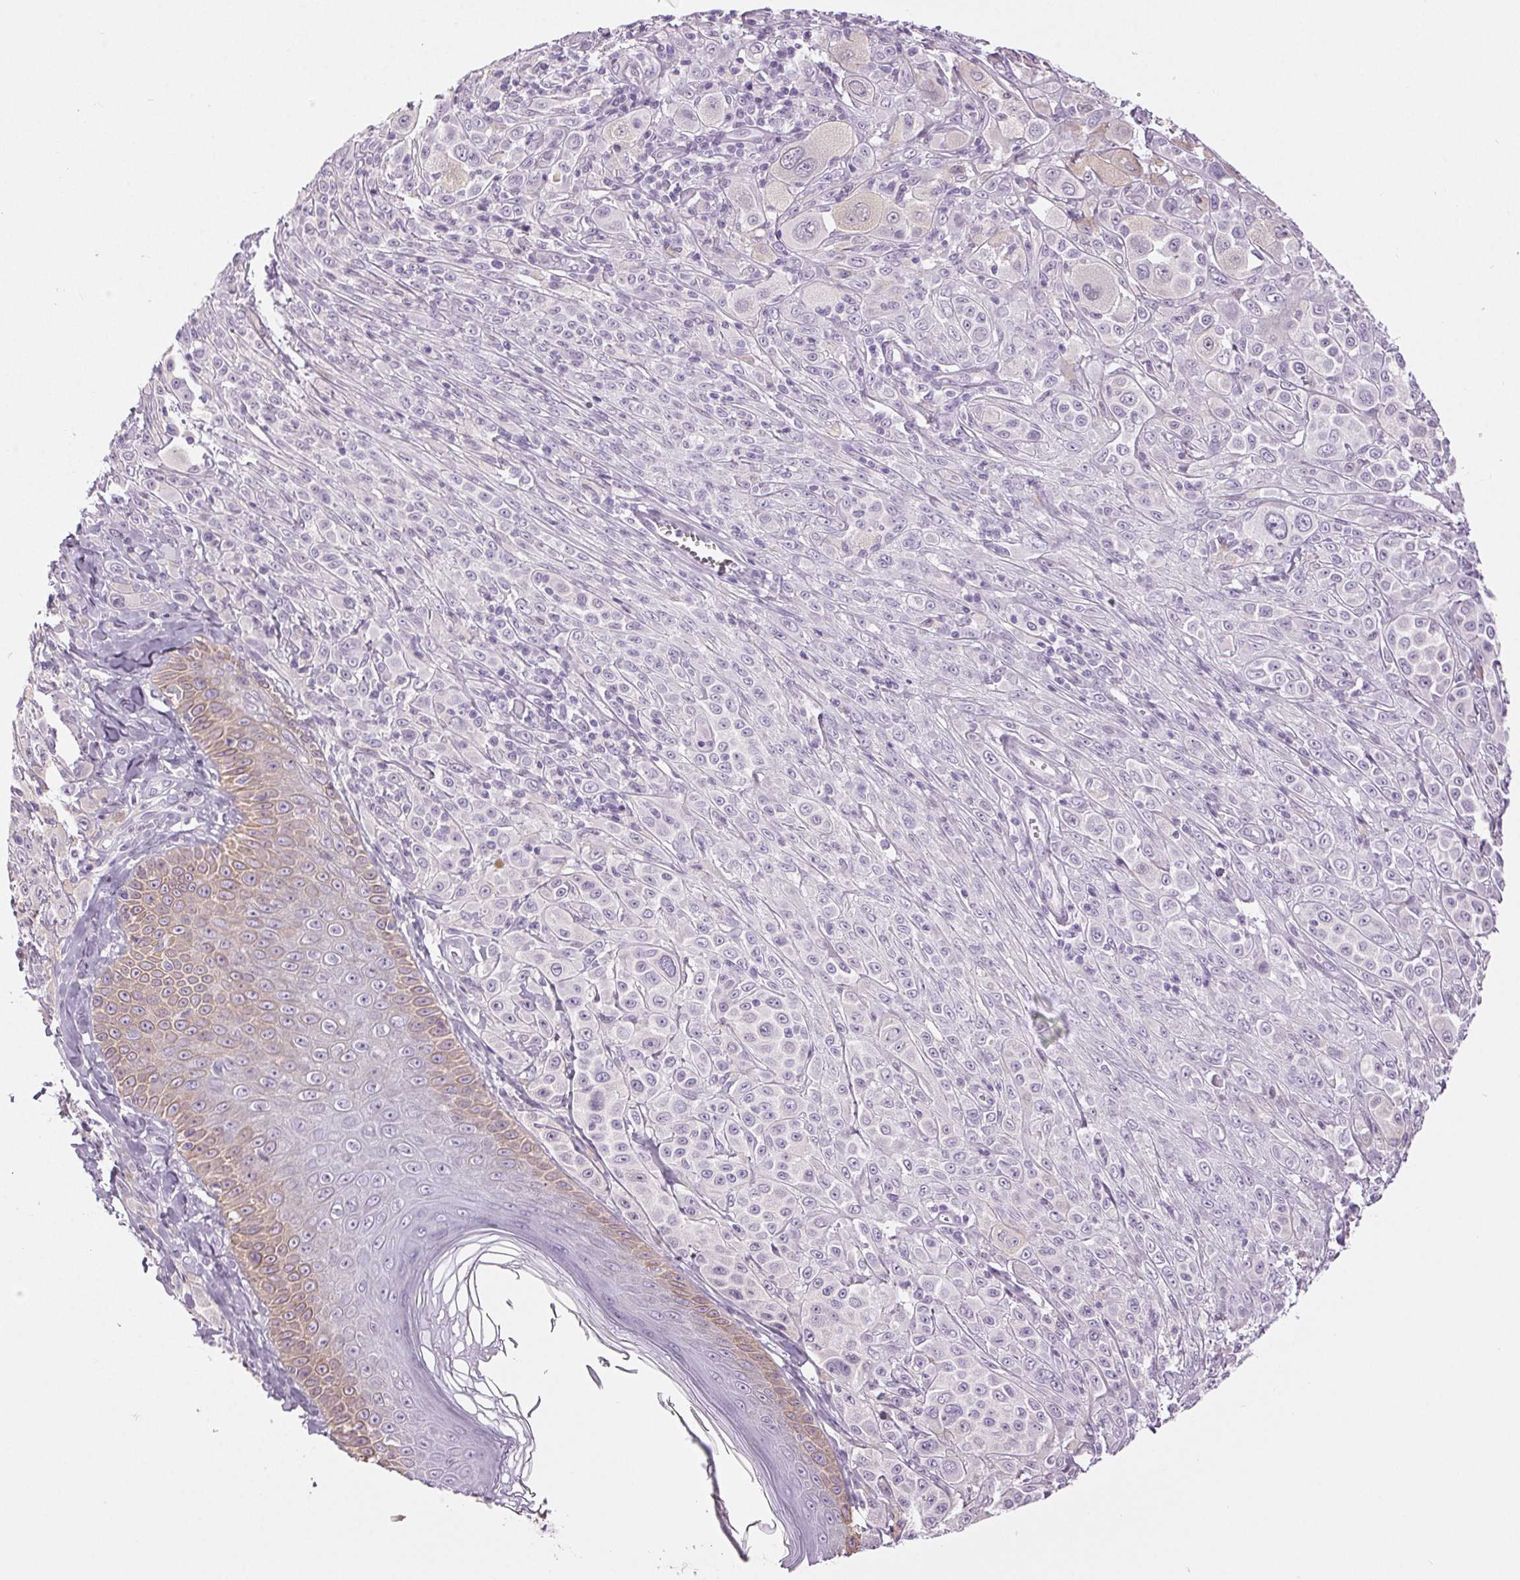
{"staining": {"intensity": "negative", "quantity": "none", "location": "none"}, "tissue": "melanoma", "cell_type": "Tumor cells", "image_type": "cancer", "snomed": [{"axis": "morphology", "description": "Malignant melanoma, NOS"}, {"axis": "topography", "description": "Skin"}], "caption": "This histopathology image is of malignant melanoma stained with immunohistochemistry (IHC) to label a protein in brown with the nuclei are counter-stained blue. There is no positivity in tumor cells.", "gene": "MISP", "patient": {"sex": "male", "age": 67}}